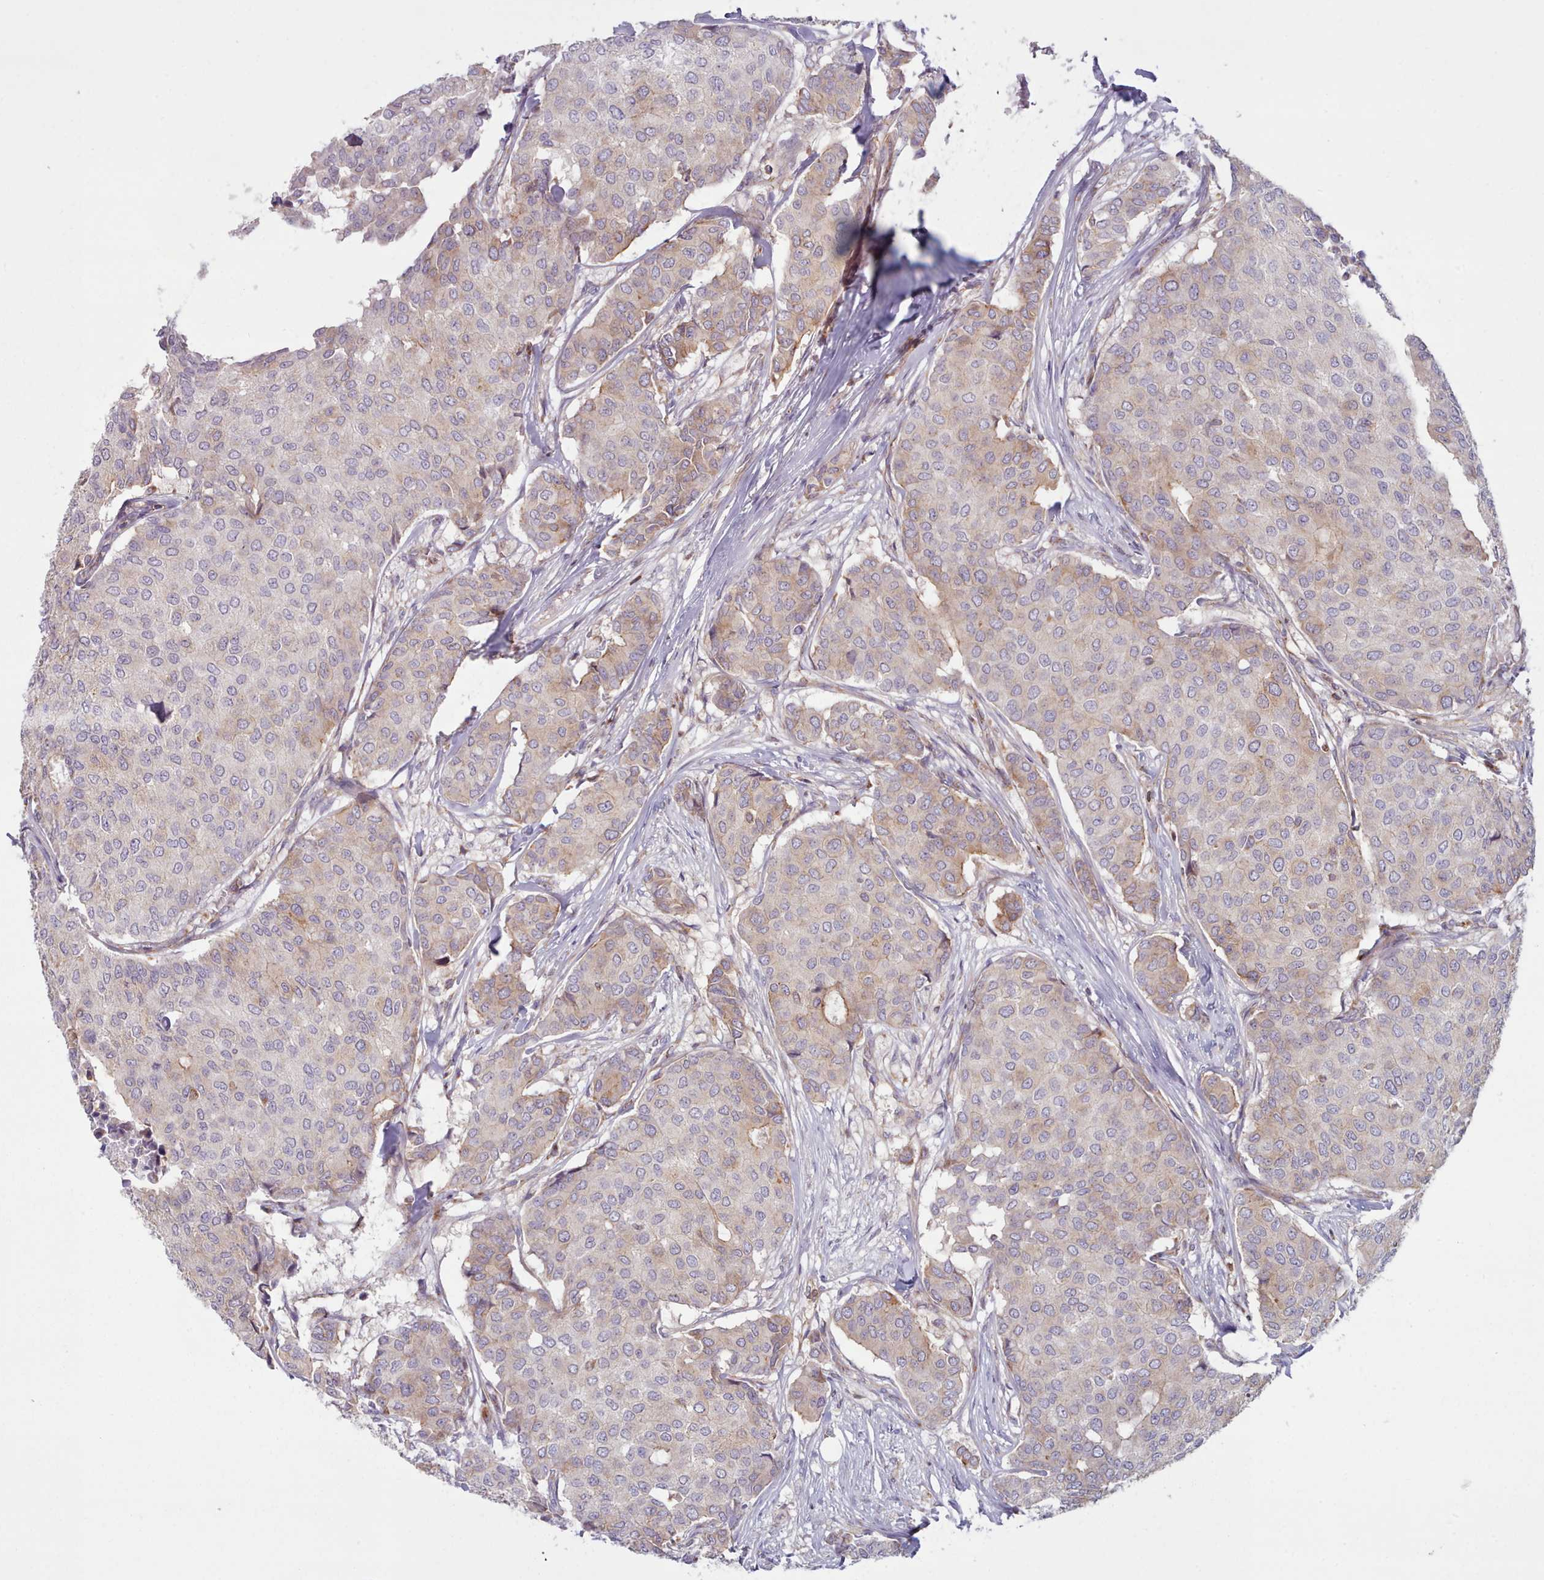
{"staining": {"intensity": "weak", "quantity": "<25%", "location": "cytoplasmic/membranous"}, "tissue": "breast cancer", "cell_type": "Tumor cells", "image_type": "cancer", "snomed": [{"axis": "morphology", "description": "Duct carcinoma"}, {"axis": "topography", "description": "Breast"}], "caption": "Histopathology image shows no protein staining in tumor cells of breast cancer (infiltrating ductal carcinoma) tissue.", "gene": "CRYBG1", "patient": {"sex": "female", "age": 75}}